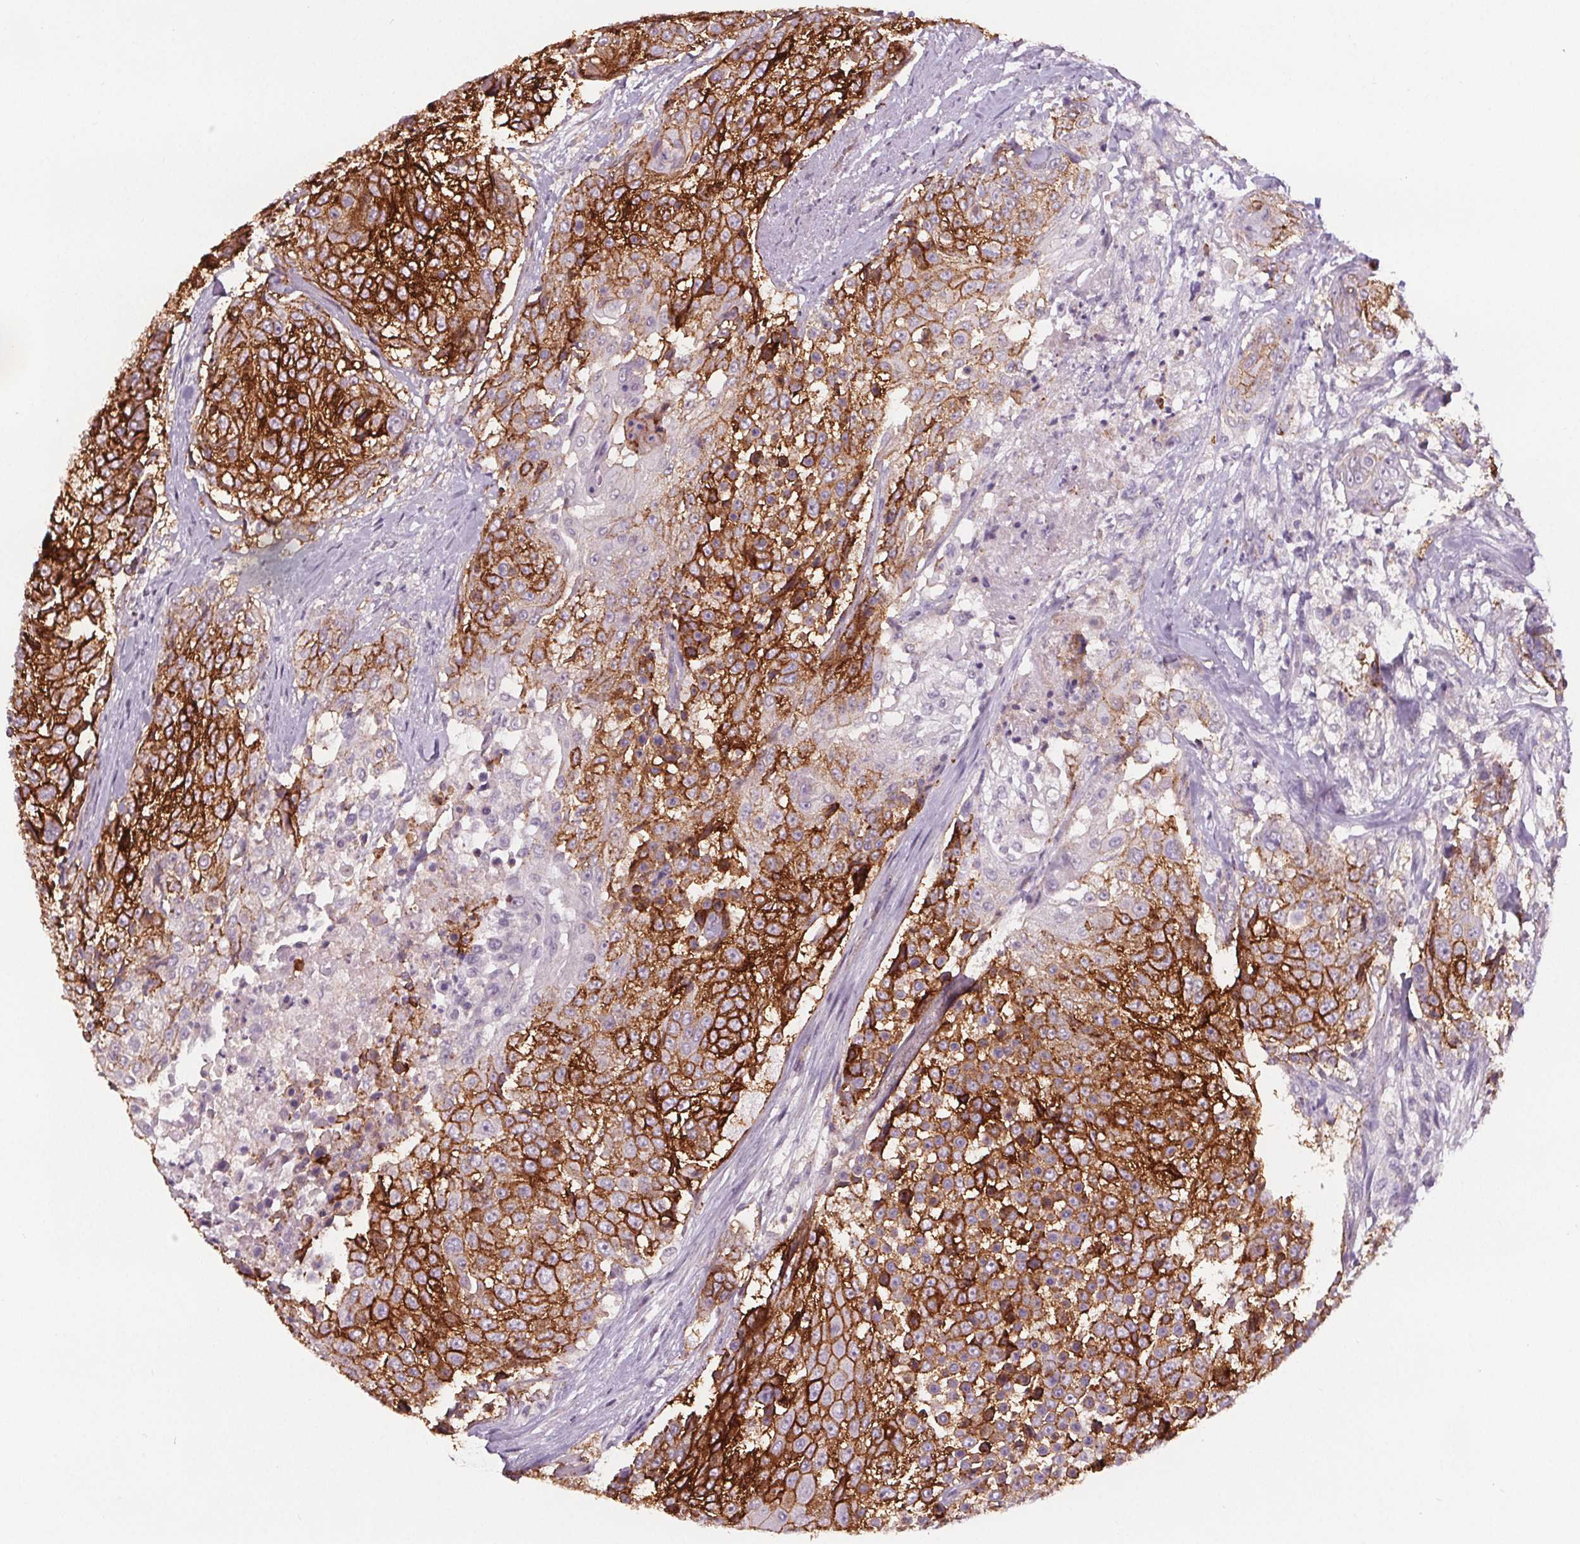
{"staining": {"intensity": "strong", "quantity": "25%-75%", "location": "cytoplasmic/membranous"}, "tissue": "urothelial cancer", "cell_type": "Tumor cells", "image_type": "cancer", "snomed": [{"axis": "morphology", "description": "Urothelial carcinoma, High grade"}, {"axis": "topography", "description": "Urinary bladder"}], "caption": "There is high levels of strong cytoplasmic/membranous staining in tumor cells of urothelial cancer, as demonstrated by immunohistochemical staining (brown color).", "gene": "ATP1A1", "patient": {"sex": "female", "age": 63}}